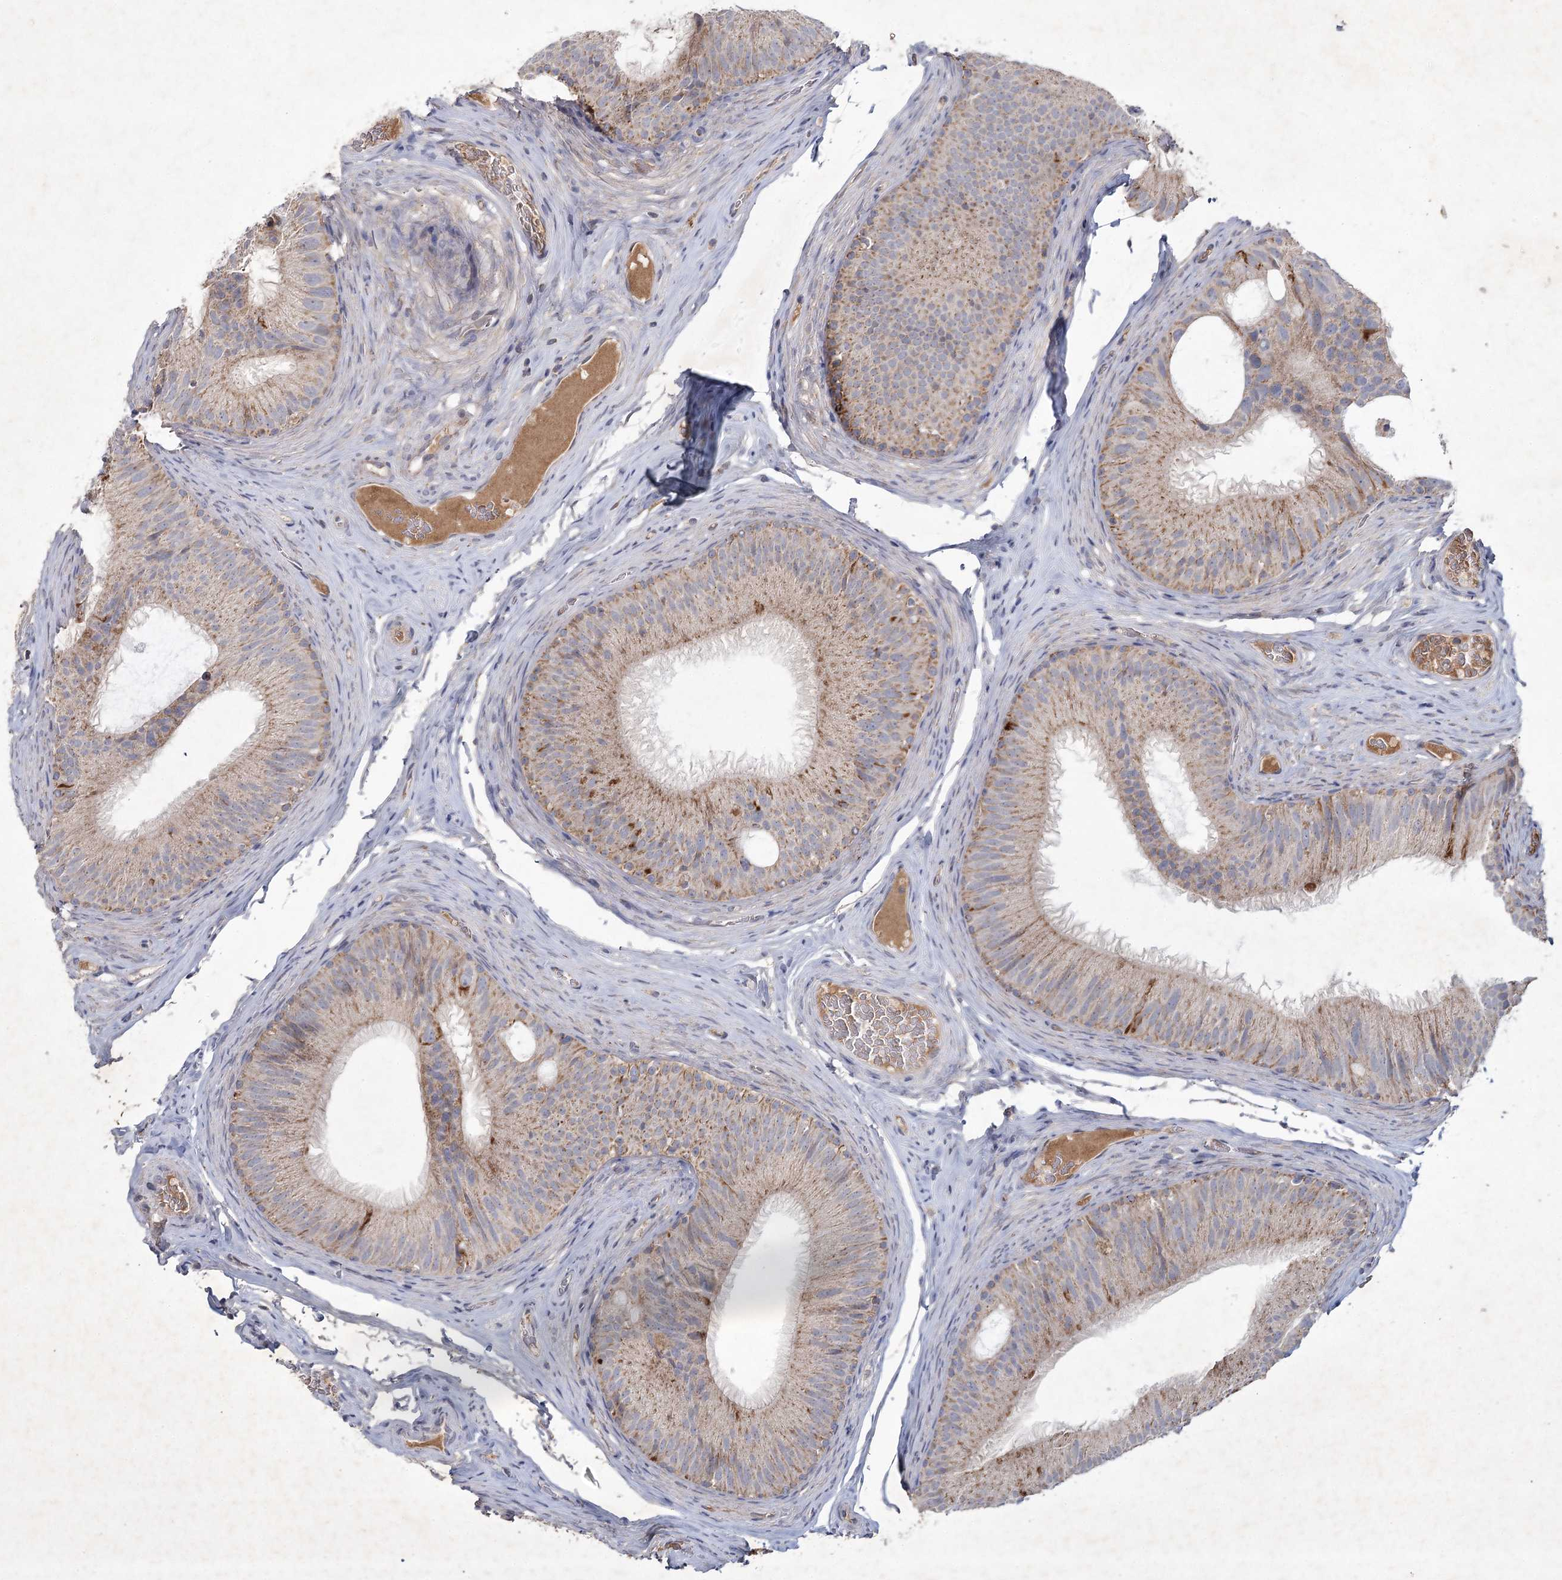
{"staining": {"intensity": "moderate", "quantity": "25%-75%", "location": "cytoplasmic/membranous"}, "tissue": "epididymis", "cell_type": "Glandular cells", "image_type": "normal", "snomed": [{"axis": "morphology", "description": "Normal tissue, NOS"}, {"axis": "topography", "description": "Epididymis"}], "caption": "Immunohistochemistry (IHC) of unremarkable human epididymis displays medium levels of moderate cytoplasmic/membranous expression in about 25%-75% of glandular cells.", "gene": "MRPL44", "patient": {"sex": "male", "age": 34}}